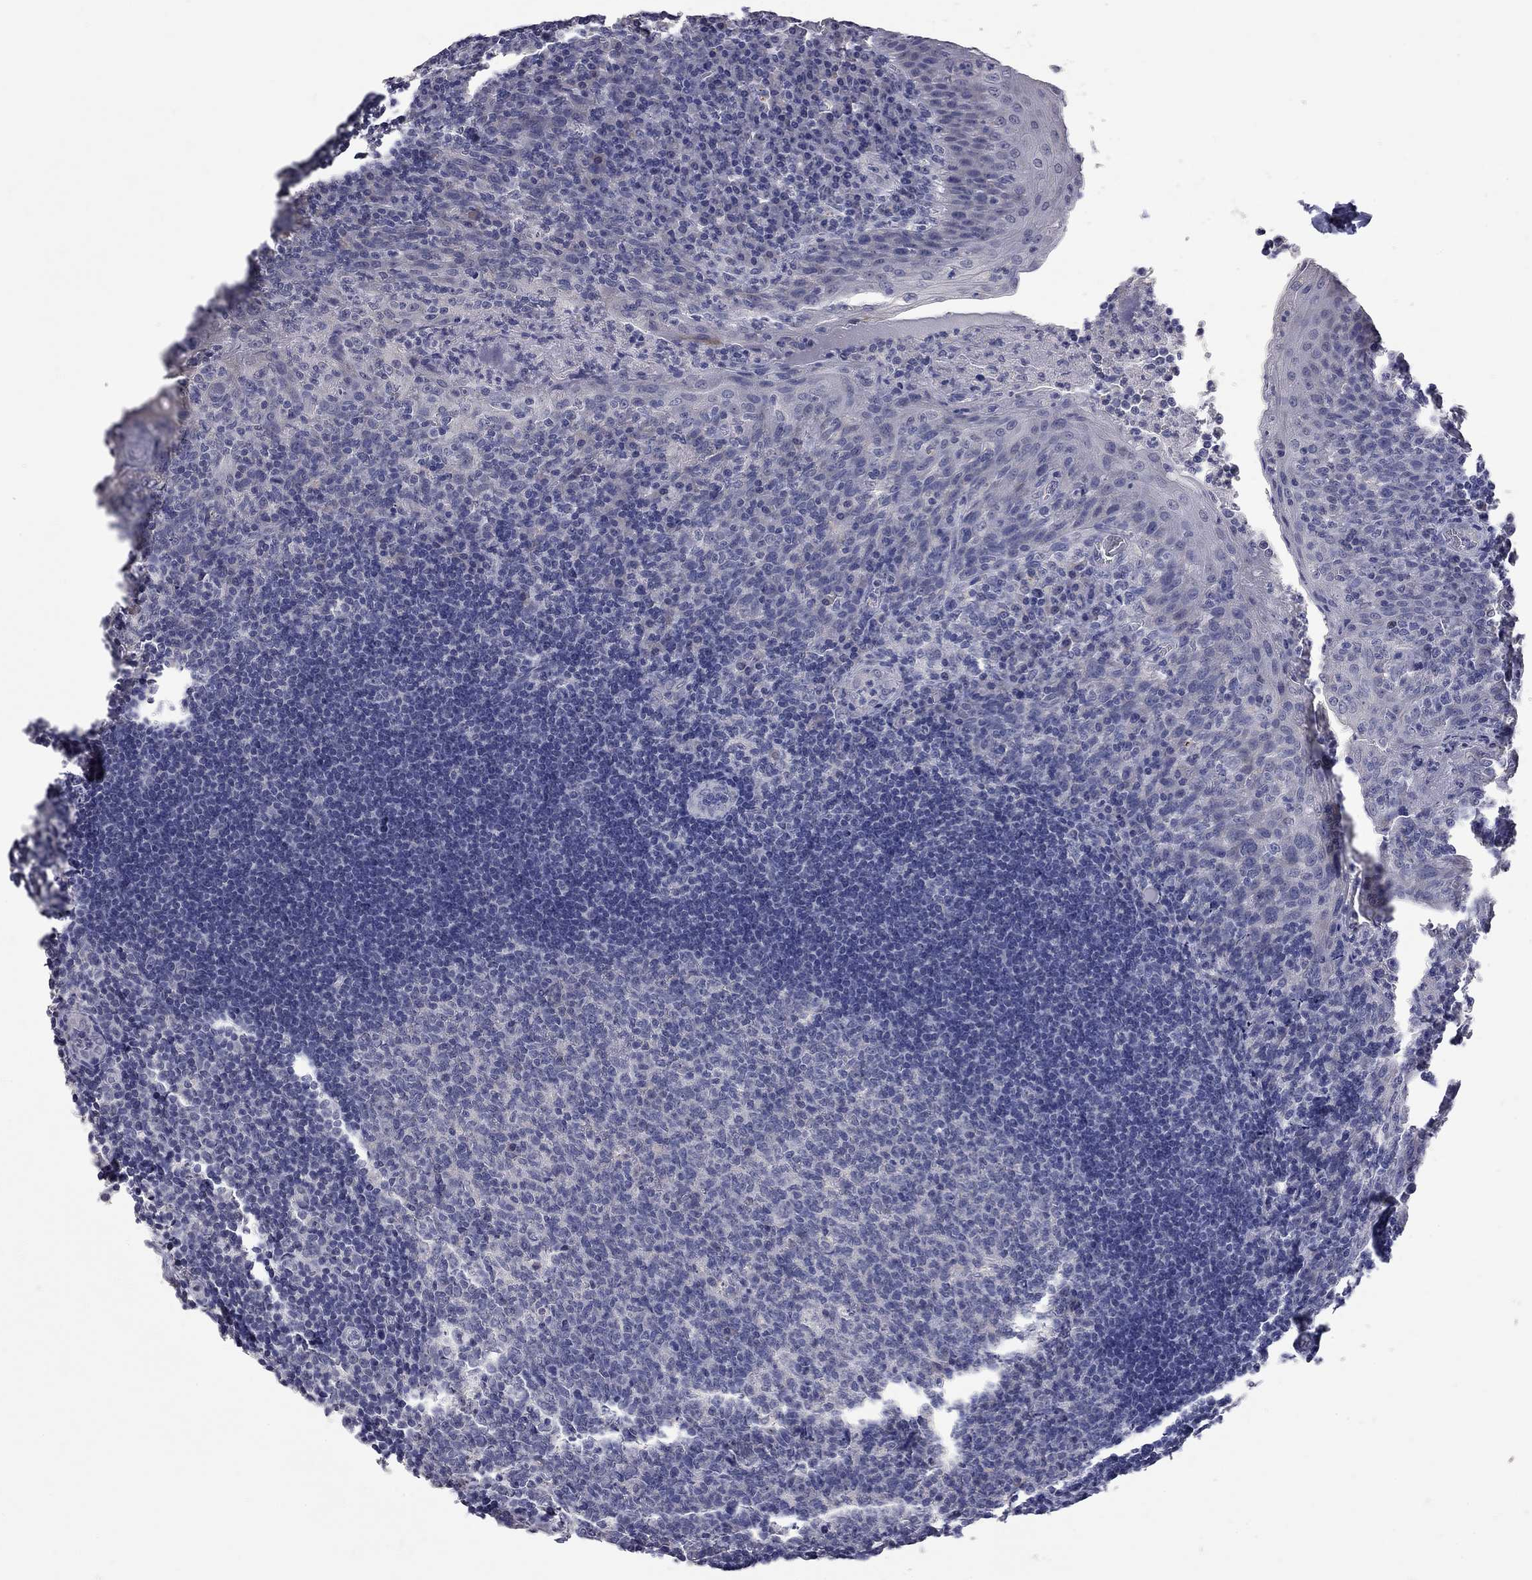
{"staining": {"intensity": "negative", "quantity": "none", "location": "none"}, "tissue": "tonsil", "cell_type": "Germinal center cells", "image_type": "normal", "snomed": [{"axis": "morphology", "description": "Normal tissue, NOS"}, {"axis": "topography", "description": "Tonsil"}], "caption": "High magnification brightfield microscopy of normal tonsil stained with DAB (3,3'-diaminobenzidine) (brown) and counterstained with hematoxylin (blue): germinal center cells show no significant expression.", "gene": "NOS2", "patient": {"sex": "male", "age": 17}}